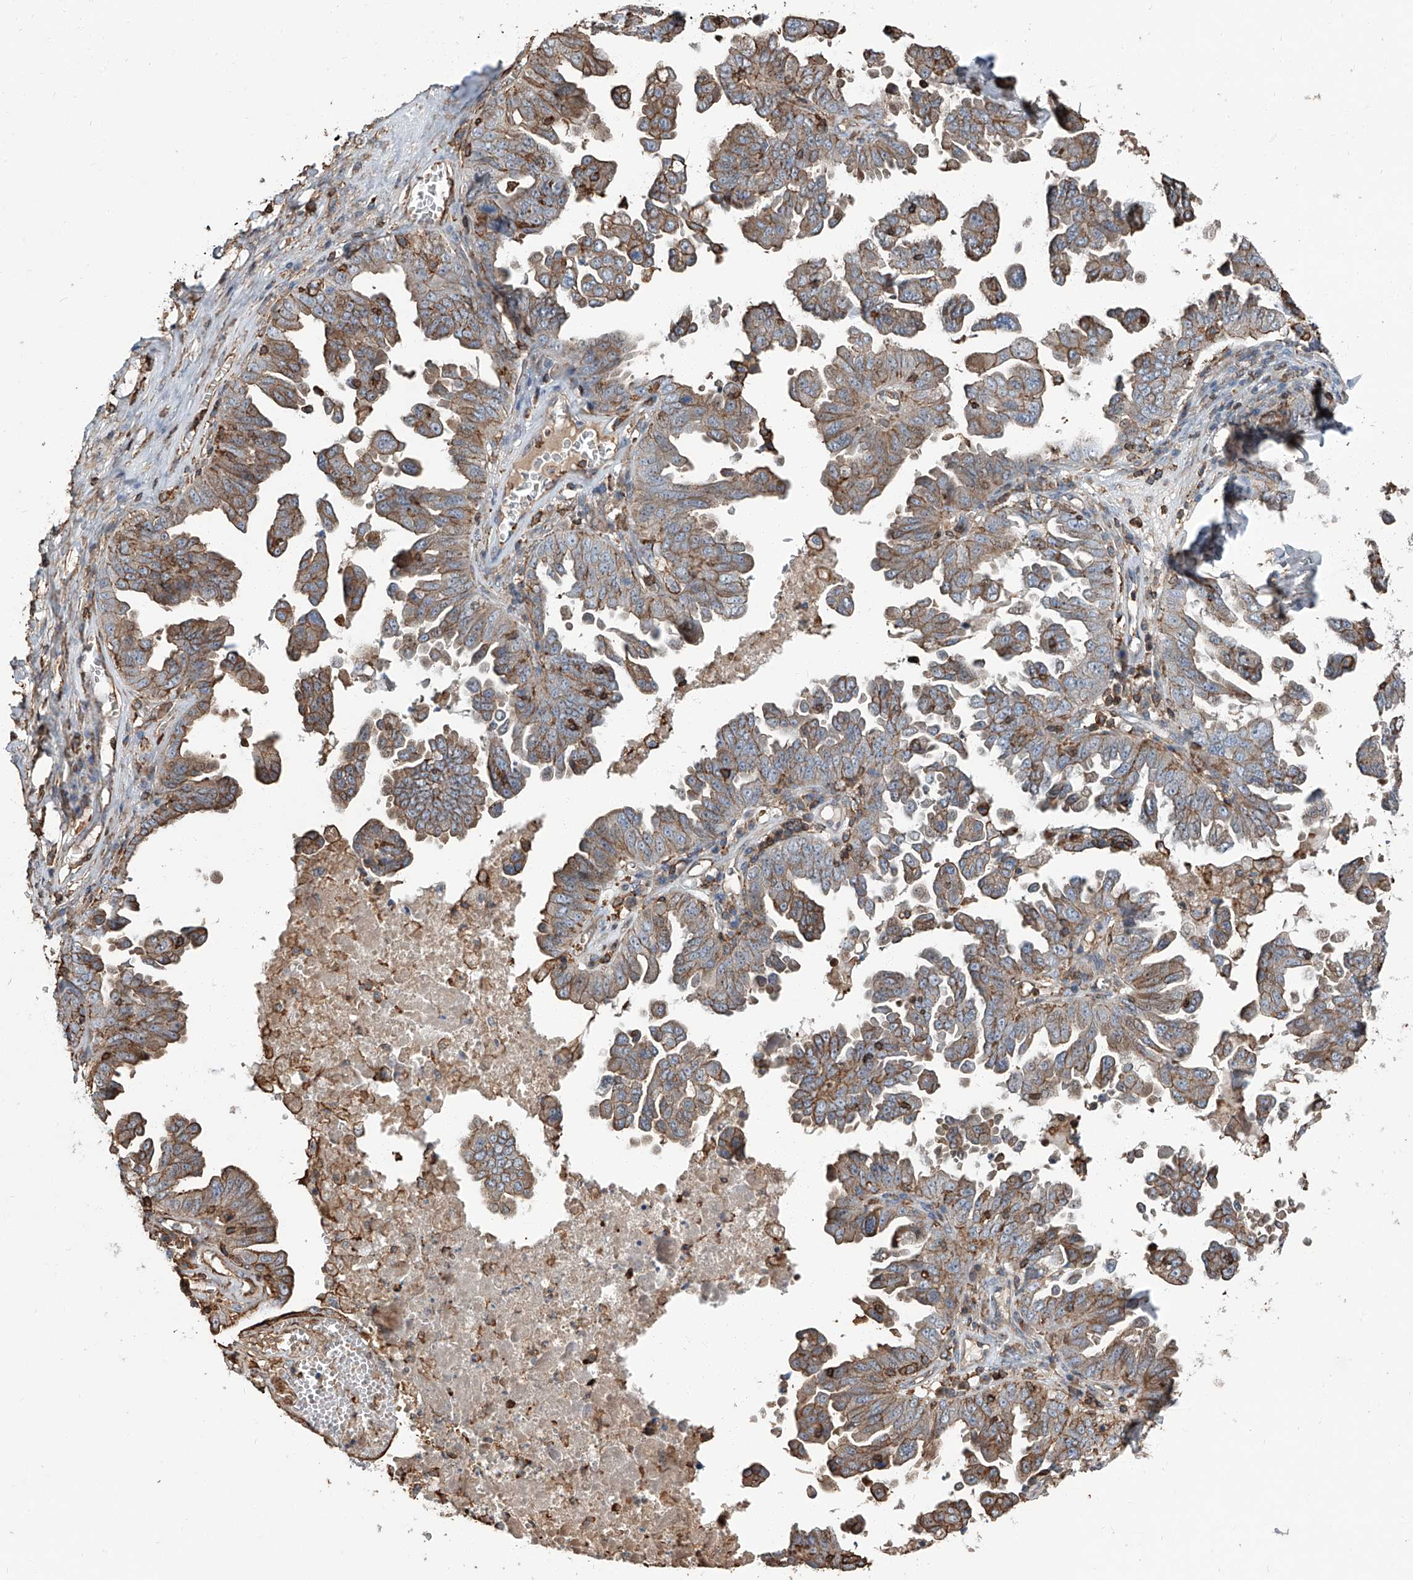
{"staining": {"intensity": "moderate", "quantity": "25%-75%", "location": "cytoplasmic/membranous"}, "tissue": "ovarian cancer", "cell_type": "Tumor cells", "image_type": "cancer", "snomed": [{"axis": "morphology", "description": "Carcinoma, endometroid"}, {"axis": "topography", "description": "Ovary"}], "caption": "Immunohistochemistry (IHC) image of human ovarian cancer stained for a protein (brown), which reveals medium levels of moderate cytoplasmic/membranous staining in about 25%-75% of tumor cells.", "gene": "PIEZO2", "patient": {"sex": "female", "age": 62}}